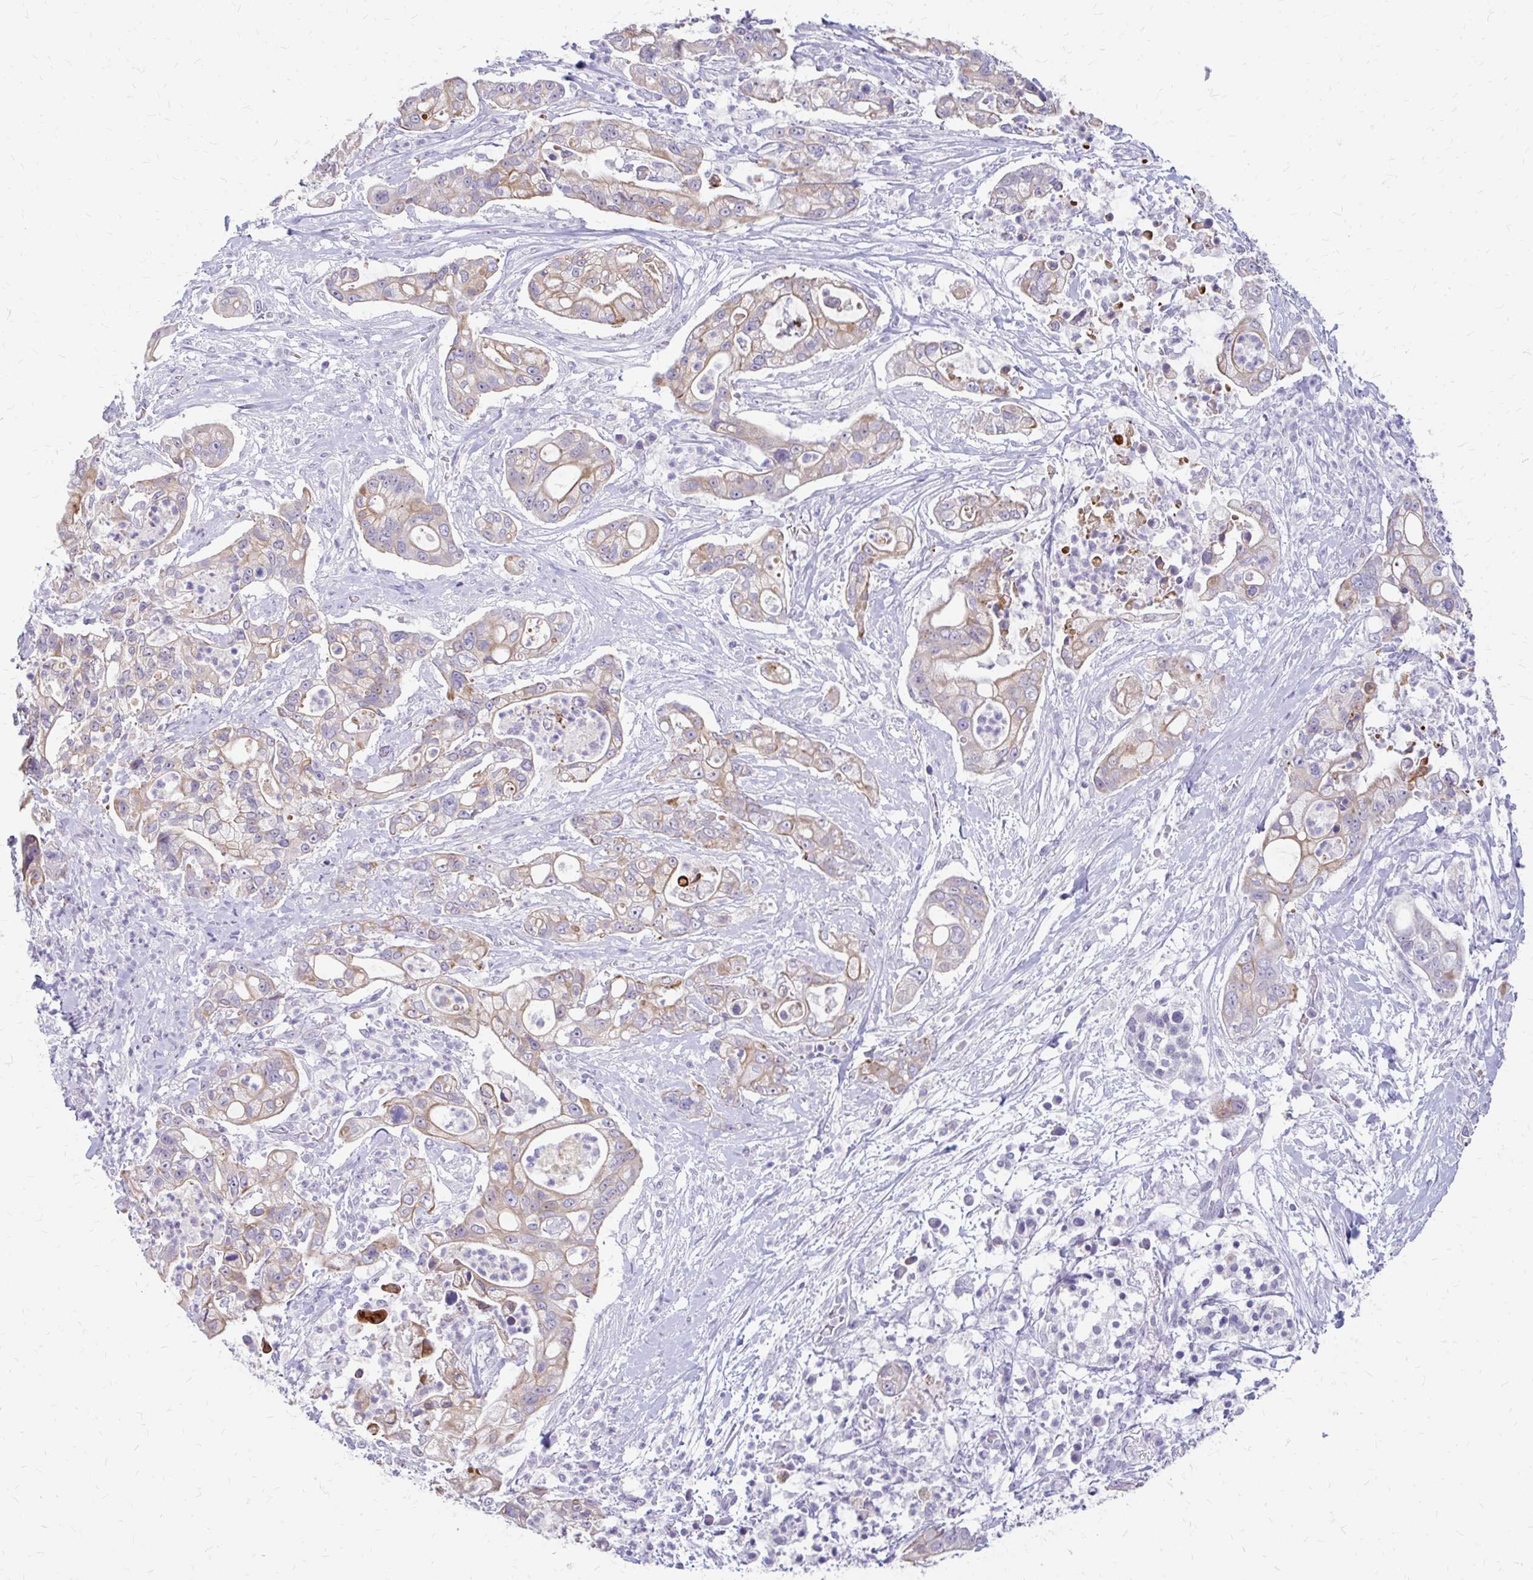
{"staining": {"intensity": "moderate", "quantity": ">75%", "location": "cytoplasmic/membranous"}, "tissue": "pancreatic cancer", "cell_type": "Tumor cells", "image_type": "cancer", "snomed": [{"axis": "morphology", "description": "Adenocarcinoma, NOS"}, {"axis": "topography", "description": "Pancreas"}], "caption": "Pancreatic adenocarcinoma stained with DAB IHC displays medium levels of moderate cytoplasmic/membranous positivity in approximately >75% of tumor cells.", "gene": "RGS16", "patient": {"sex": "female", "age": 69}}